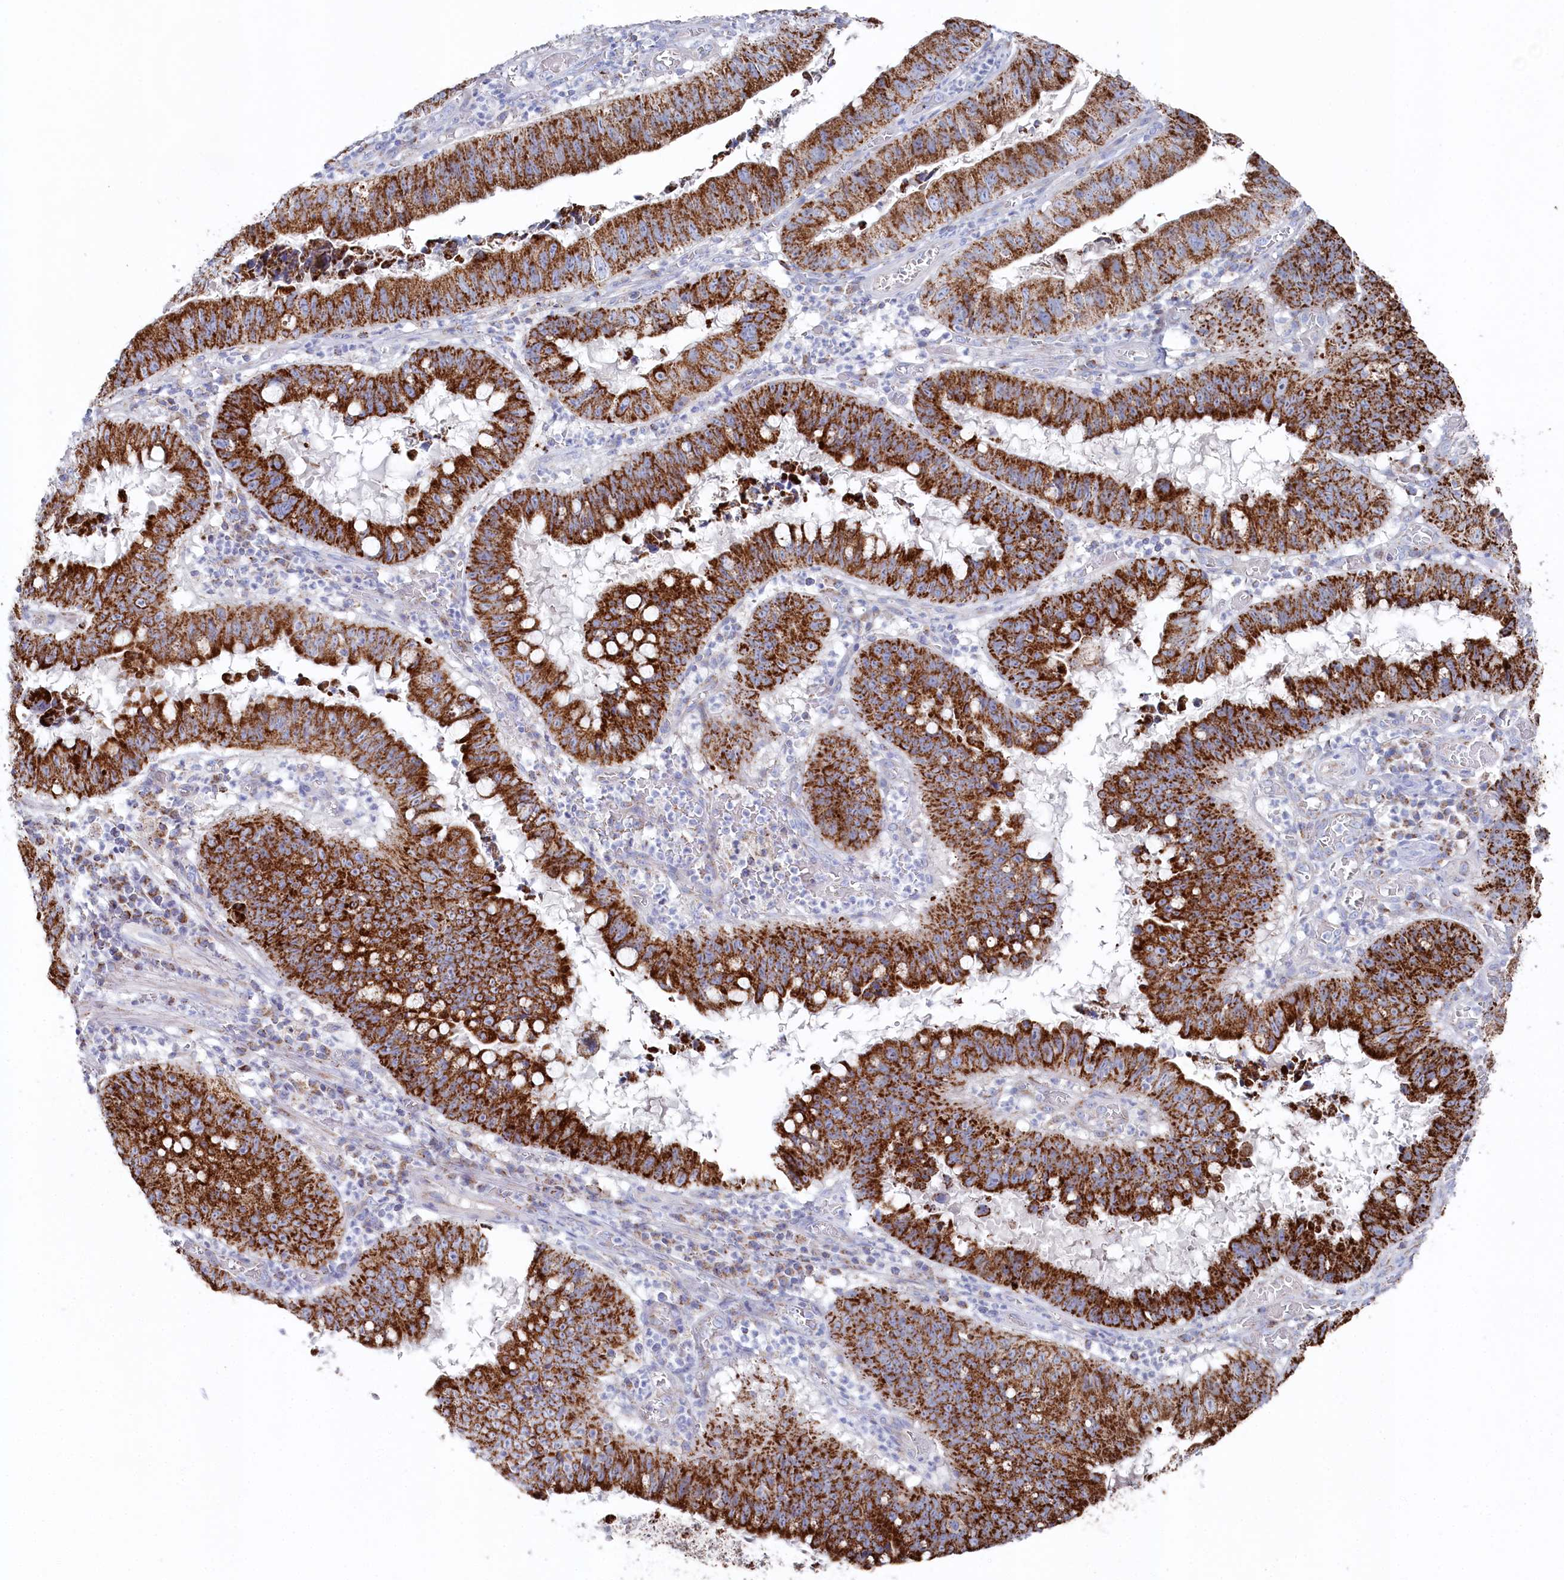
{"staining": {"intensity": "strong", "quantity": ">75%", "location": "cytoplasmic/membranous"}, "tissue": "stomach cancer", "cell_type": "Tumor cells", "image_type": "cancer", "snomed": [{"axis": "morphology", "description": "Adenocarcinoma, NOS"}, {"axis": "topography", "description": "Stomach"}], "caption": "This is a micrograph of immunohistochemistry staining of stomach adenocarcinoma, which shows strong expression in the cytoplasmic/membranous of tumor cells.", "gene": "GLS2", "patient": {"sex": "male", "age": 59}}